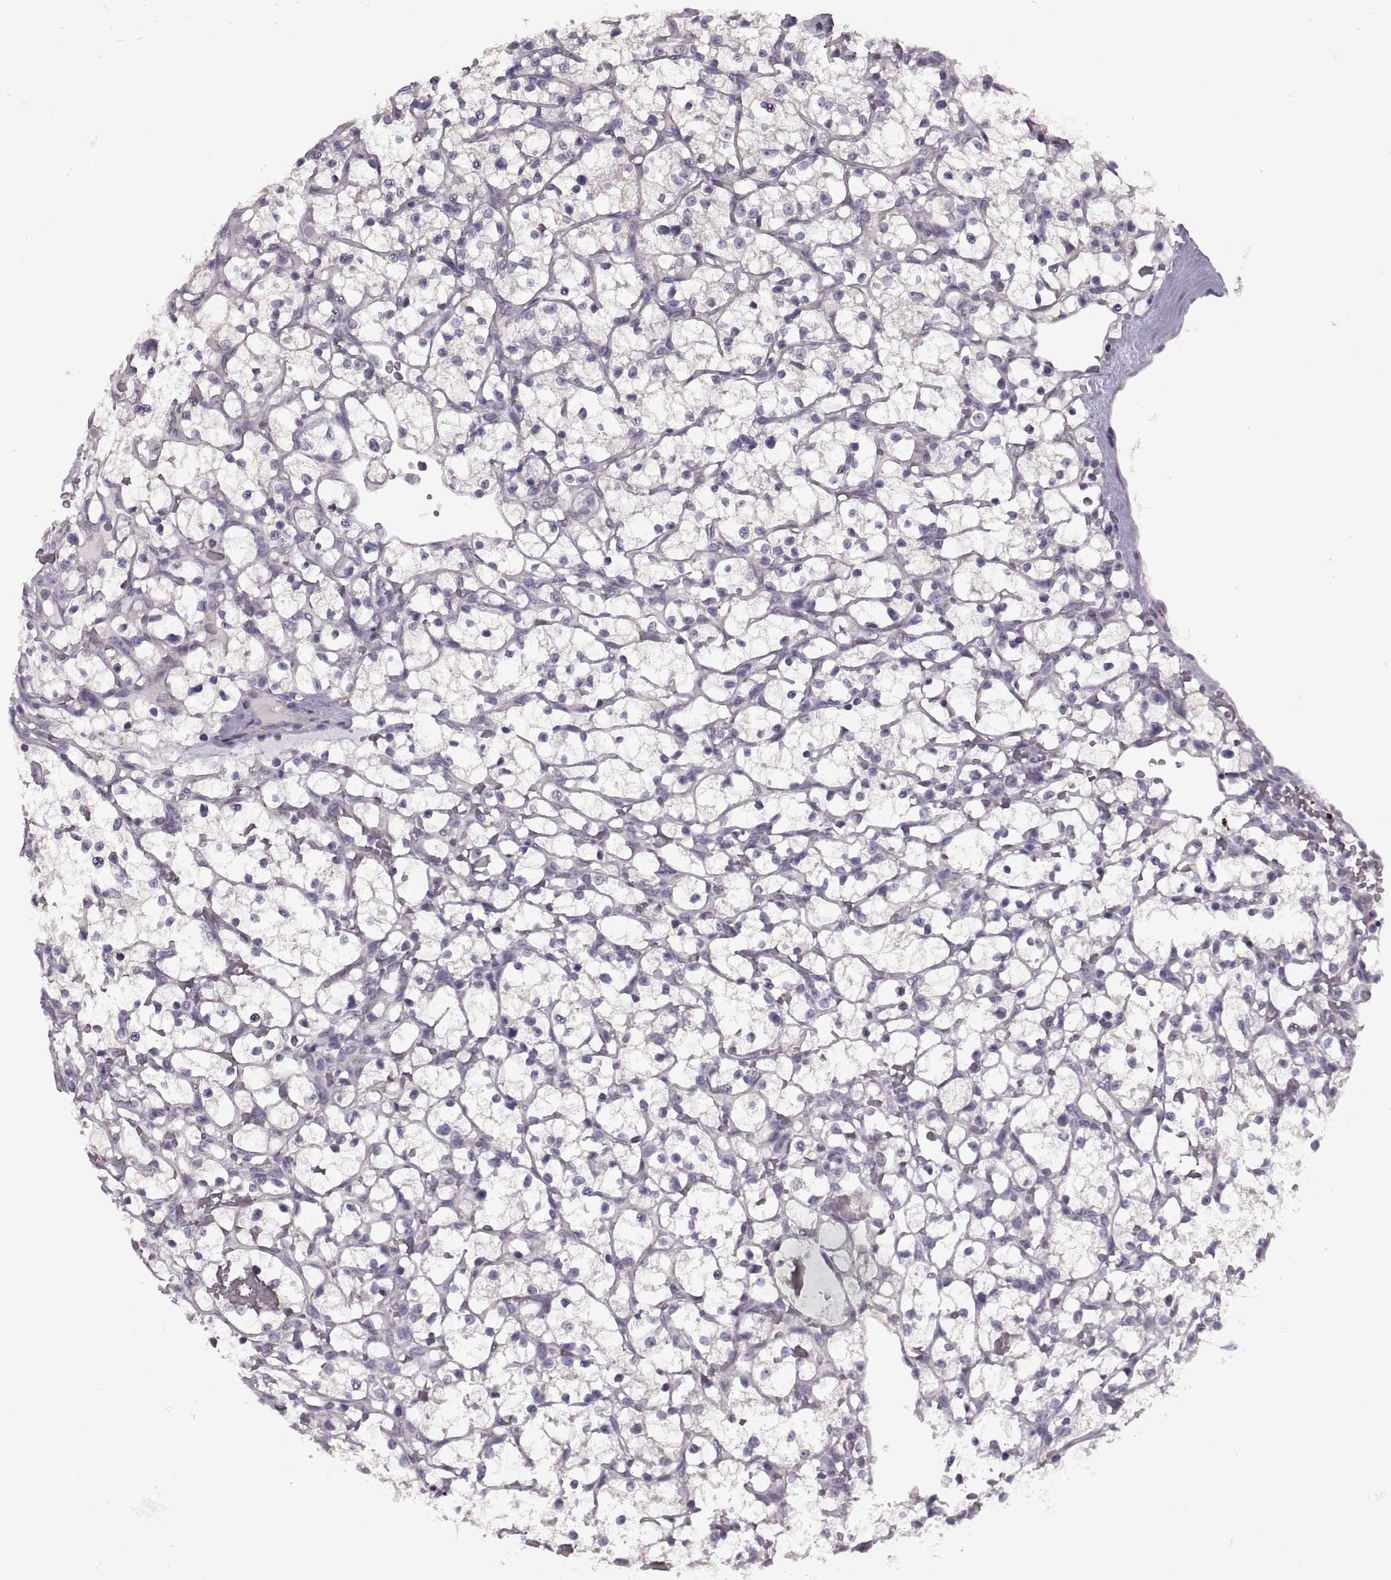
{"staining": {"intensity": "negative", "quantity": "none", "location": "none"}, "tissue": "renal cancer", "cell_type": "Tumor cells", "image_type": "cancer", "snomed": [{"axis": "morphology", "description": "Adenocarcinoma, NOS"}, {"axis": "topography", "description": "Kidney"}], "caption": "Tumor cells are negative for brown protein staining in renal cancer (adenocarcinoma).", "gene": "RIPK4", "patient": {"sex": "female", "age": 64}}